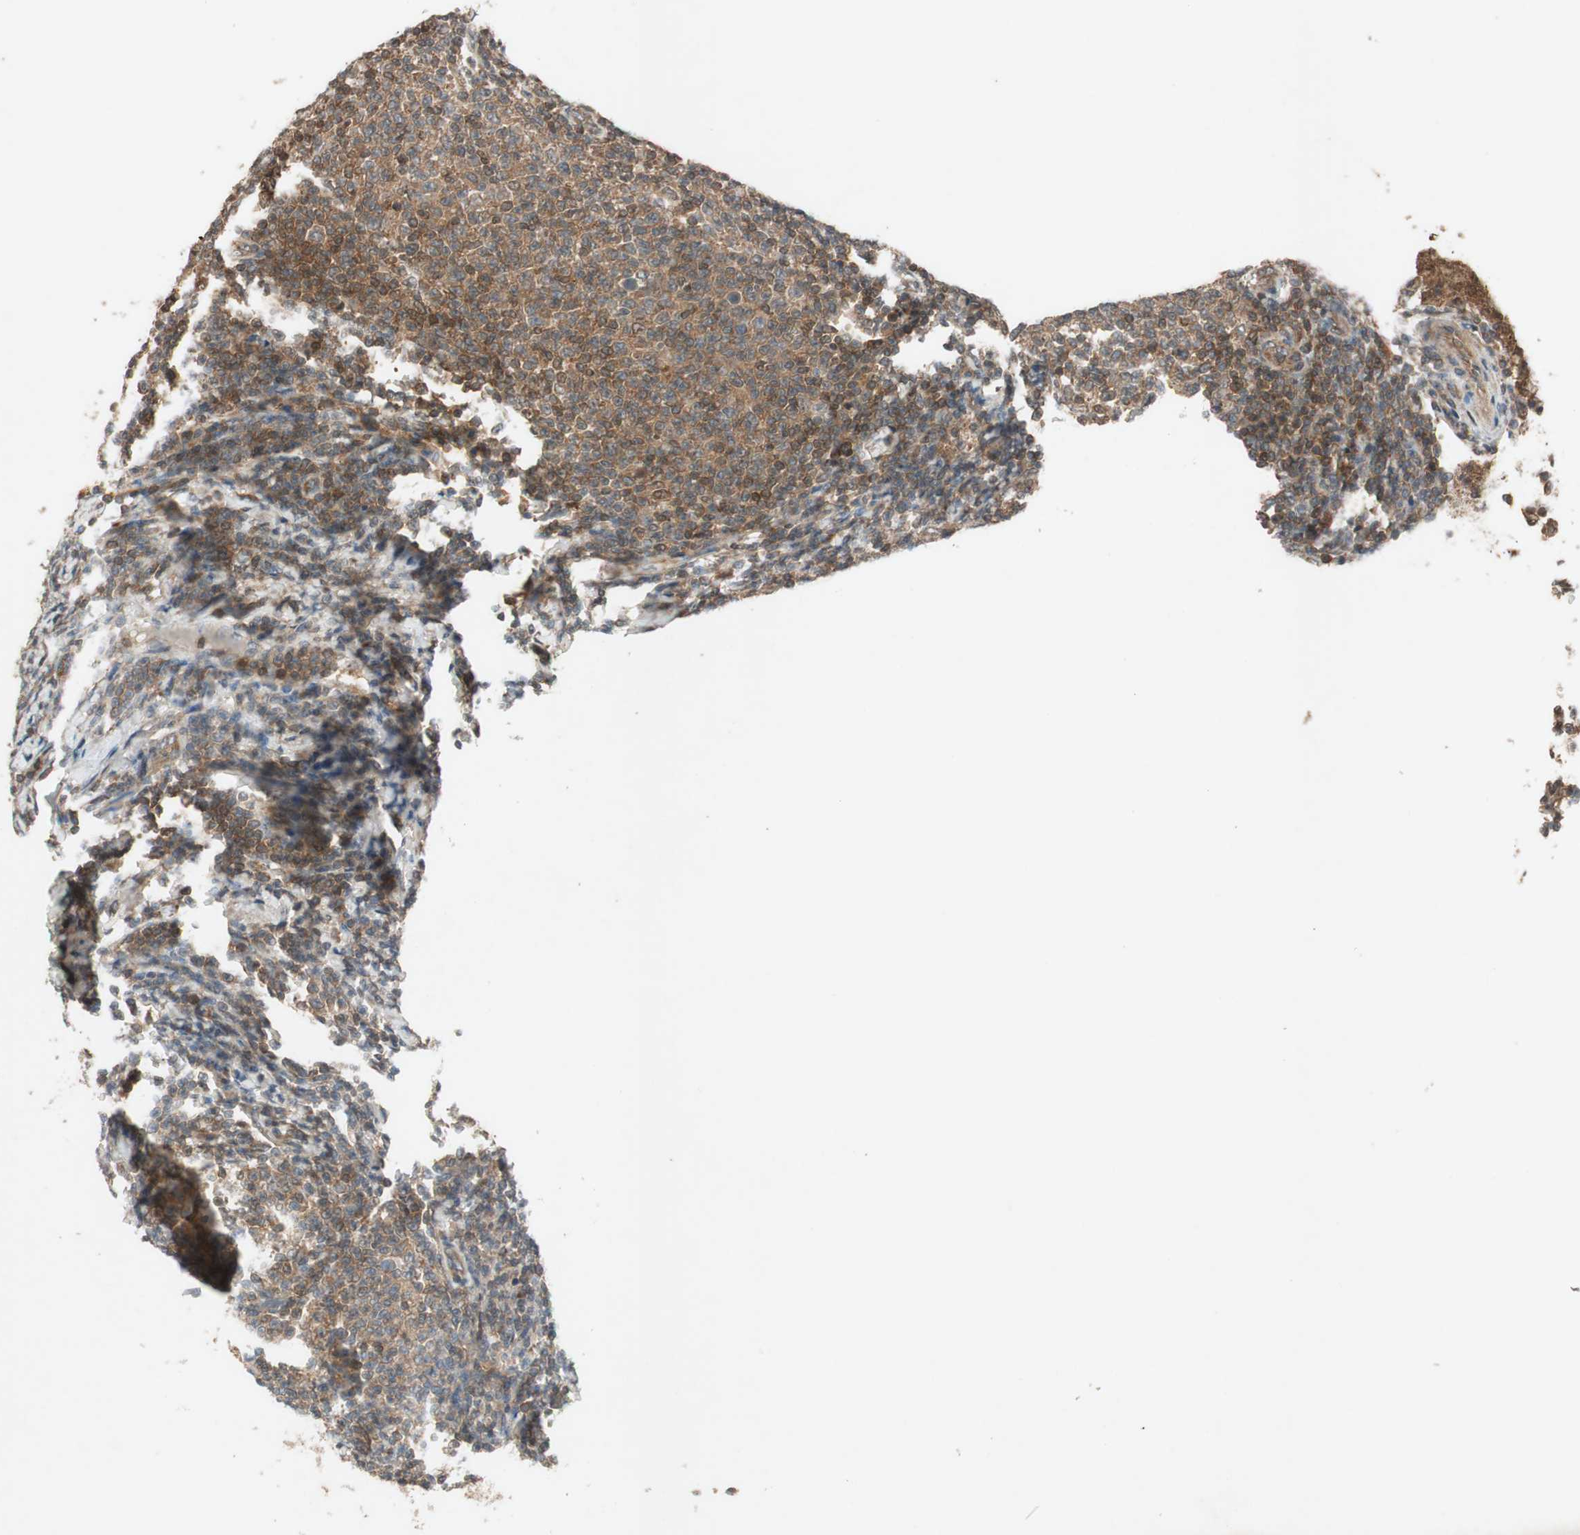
{"staining": {"intensity": "moderate", "quantity": ">75%", "location": "cytoplasmic/membranous,nuclear"}, "tissue": "lymphoma", "cell_type": "Tumor cells", "image_type": "cancer", "snomed": [{"axis": "morphology", "description": "Malignant lymphoma, non-Hodgkin's type, Low grade"}, {"axis": "topography", "description": "Lymph node"}], "caption": "This histopathology image reveals IHC staining of human low-grade malignant lymphoma, non-Hodgkin's type, with medium moderate cytoplasmic/membranous and nuclear staining in approximately >75% of tumor cells.", "gene": "EPHA8", "patient": {"sex": "male", "age": 66}}